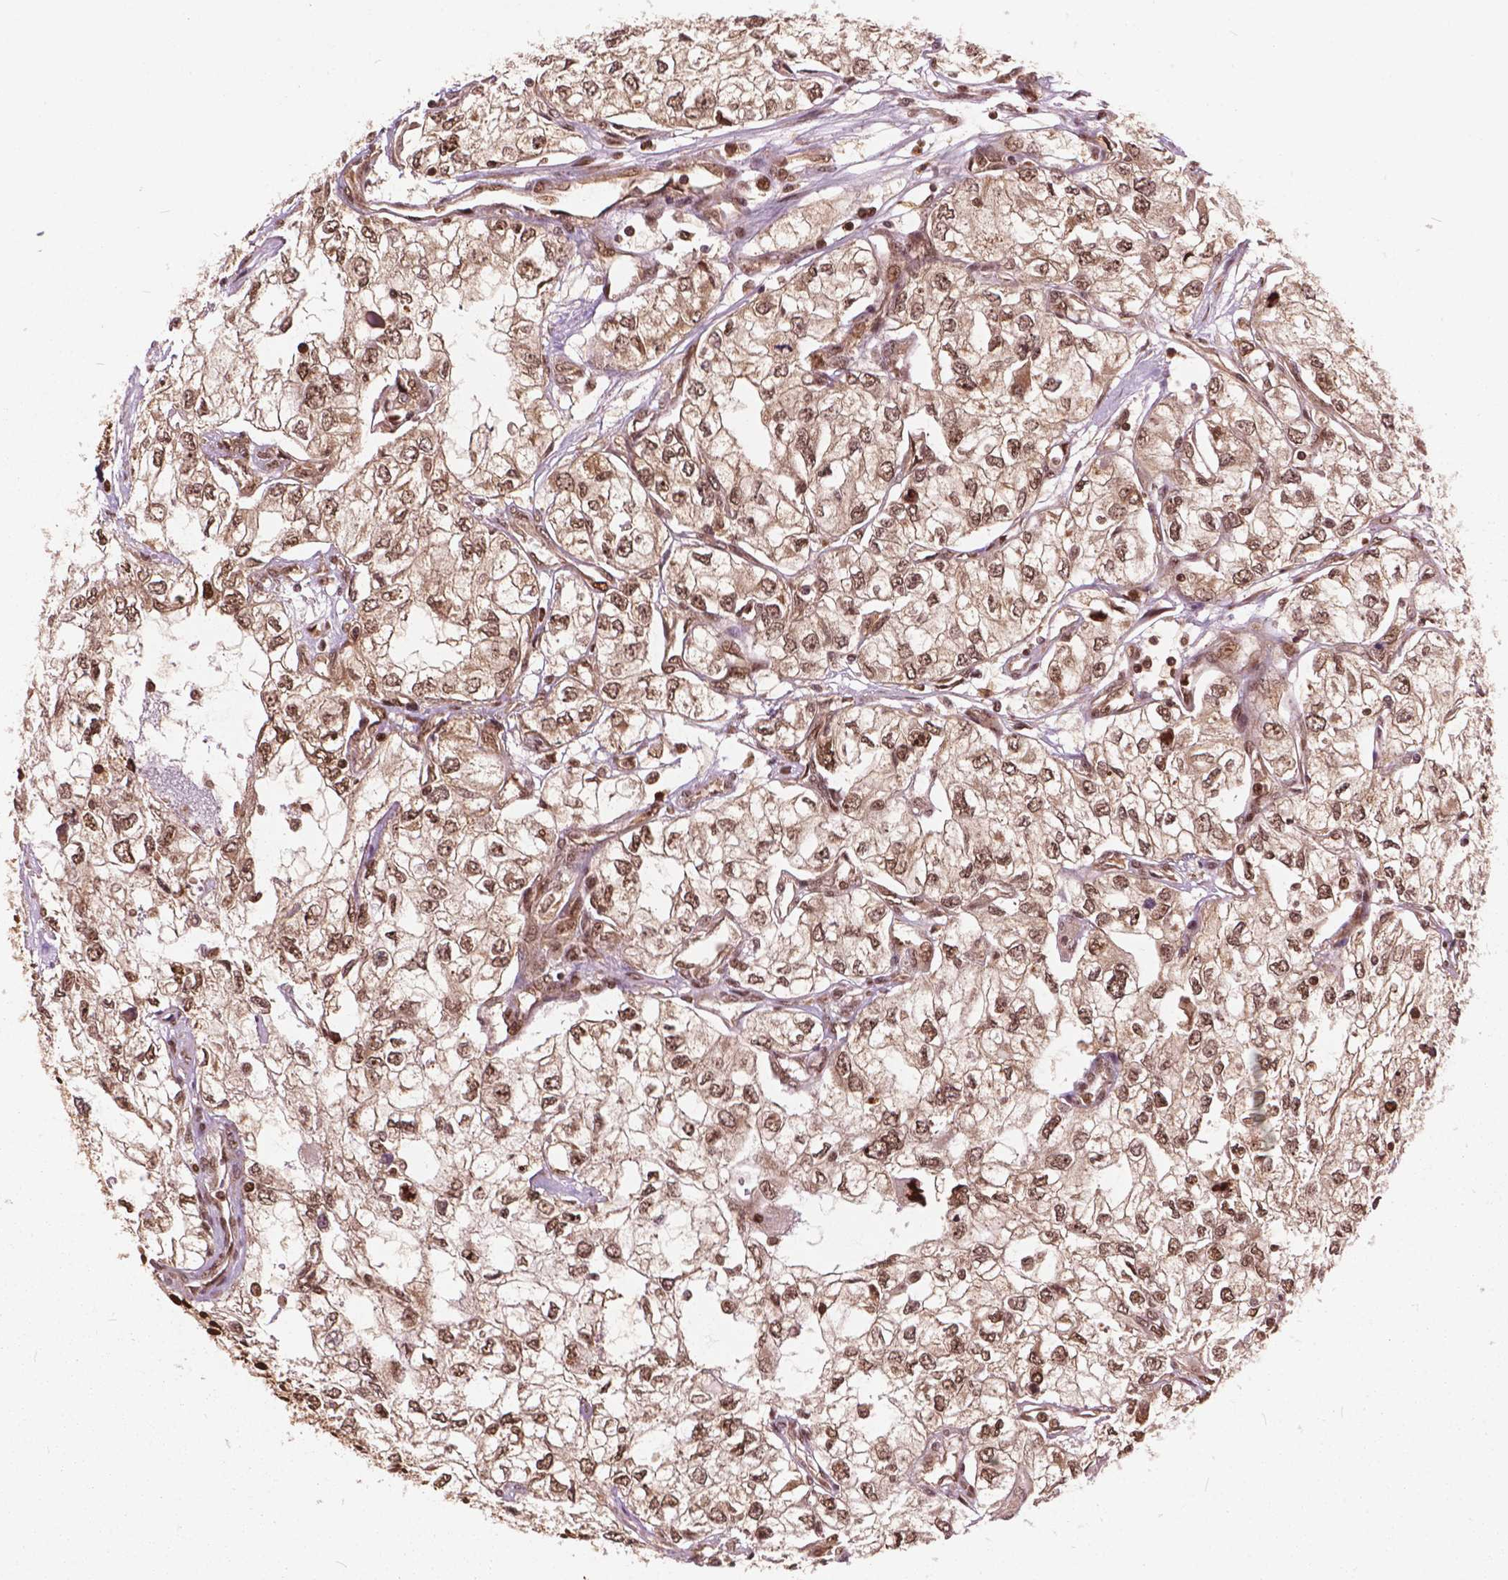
{"staining": {"intensity": "weak", "quantity": ">75%", "location": "nuclear"}, "tissue": "renal cancer", "cell_type": "Tumor cells", "image_type": "cancer", "snomed": [{"axis": "morphology", "description": "Adenocarcinoma, NOS"}, {"axis": "topography", "description": "Kidney"}], "caption": "Tumor cells demonstrate weak nuclear staining in about >75% of cells in renal adenocarcinoma.", "gene": "ANP32B", "patient": {"sex": "female", "age": 59}}